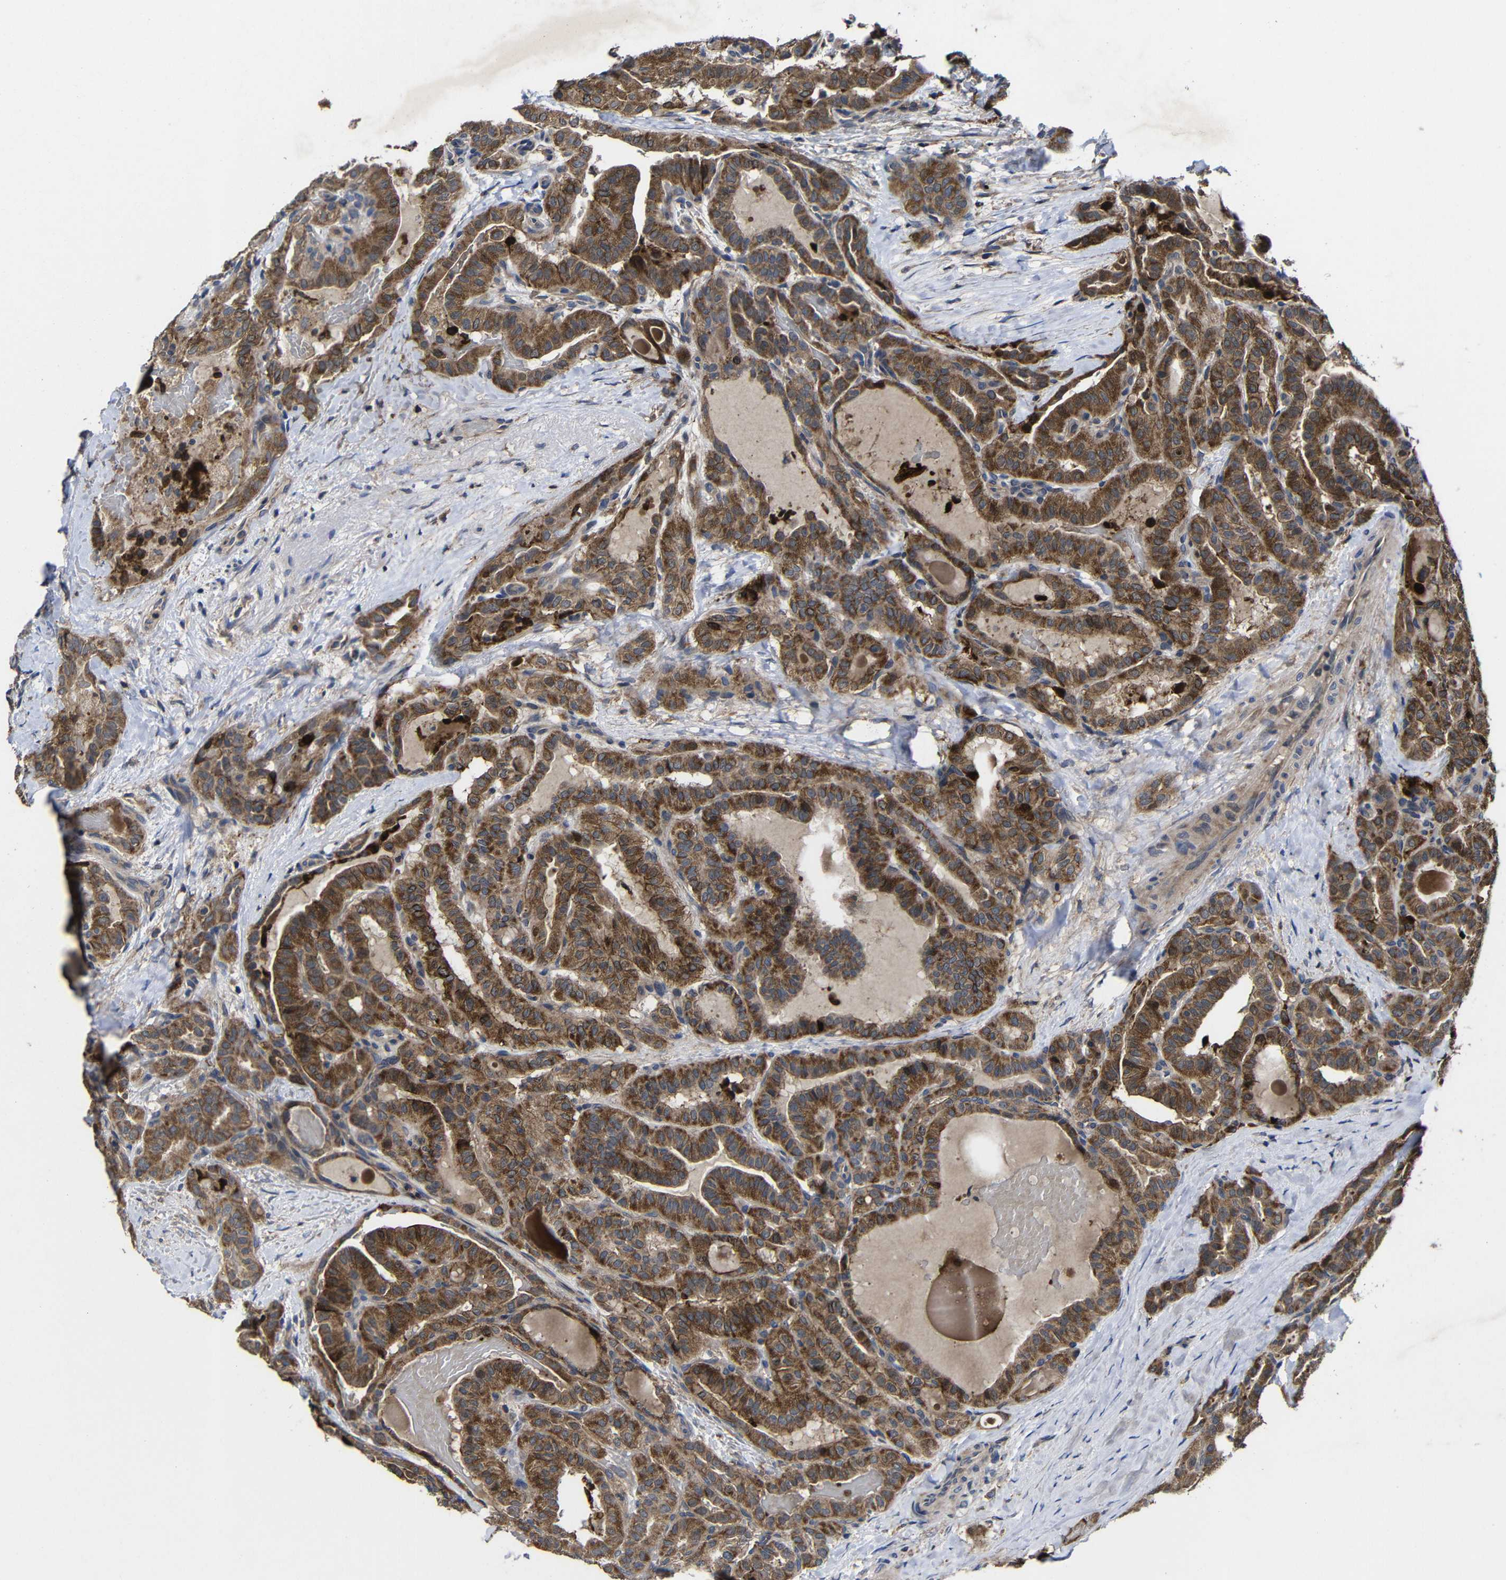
{"staining": {"intensity": "strong", "quantity": ">75%", "location": "cytoplasmic/membranous"}, "tissue": "thyroid cancer", "cell_type": "Tumor cells", "image_type": "cancer", "snomed": [{"axis": "morphology", "description": "Papillary adenocarcinoma, NOS"}, {"axis": "topography", "description": "Thyroid gland"}], "caption": "Human thyroid cancer stained with a brown dye displays strong cytoplasmic/membranous positive expression in approximately >75% of tumor cells.", "gene": "LPAR5", "patient": {"sex": "male", "age": 77}}